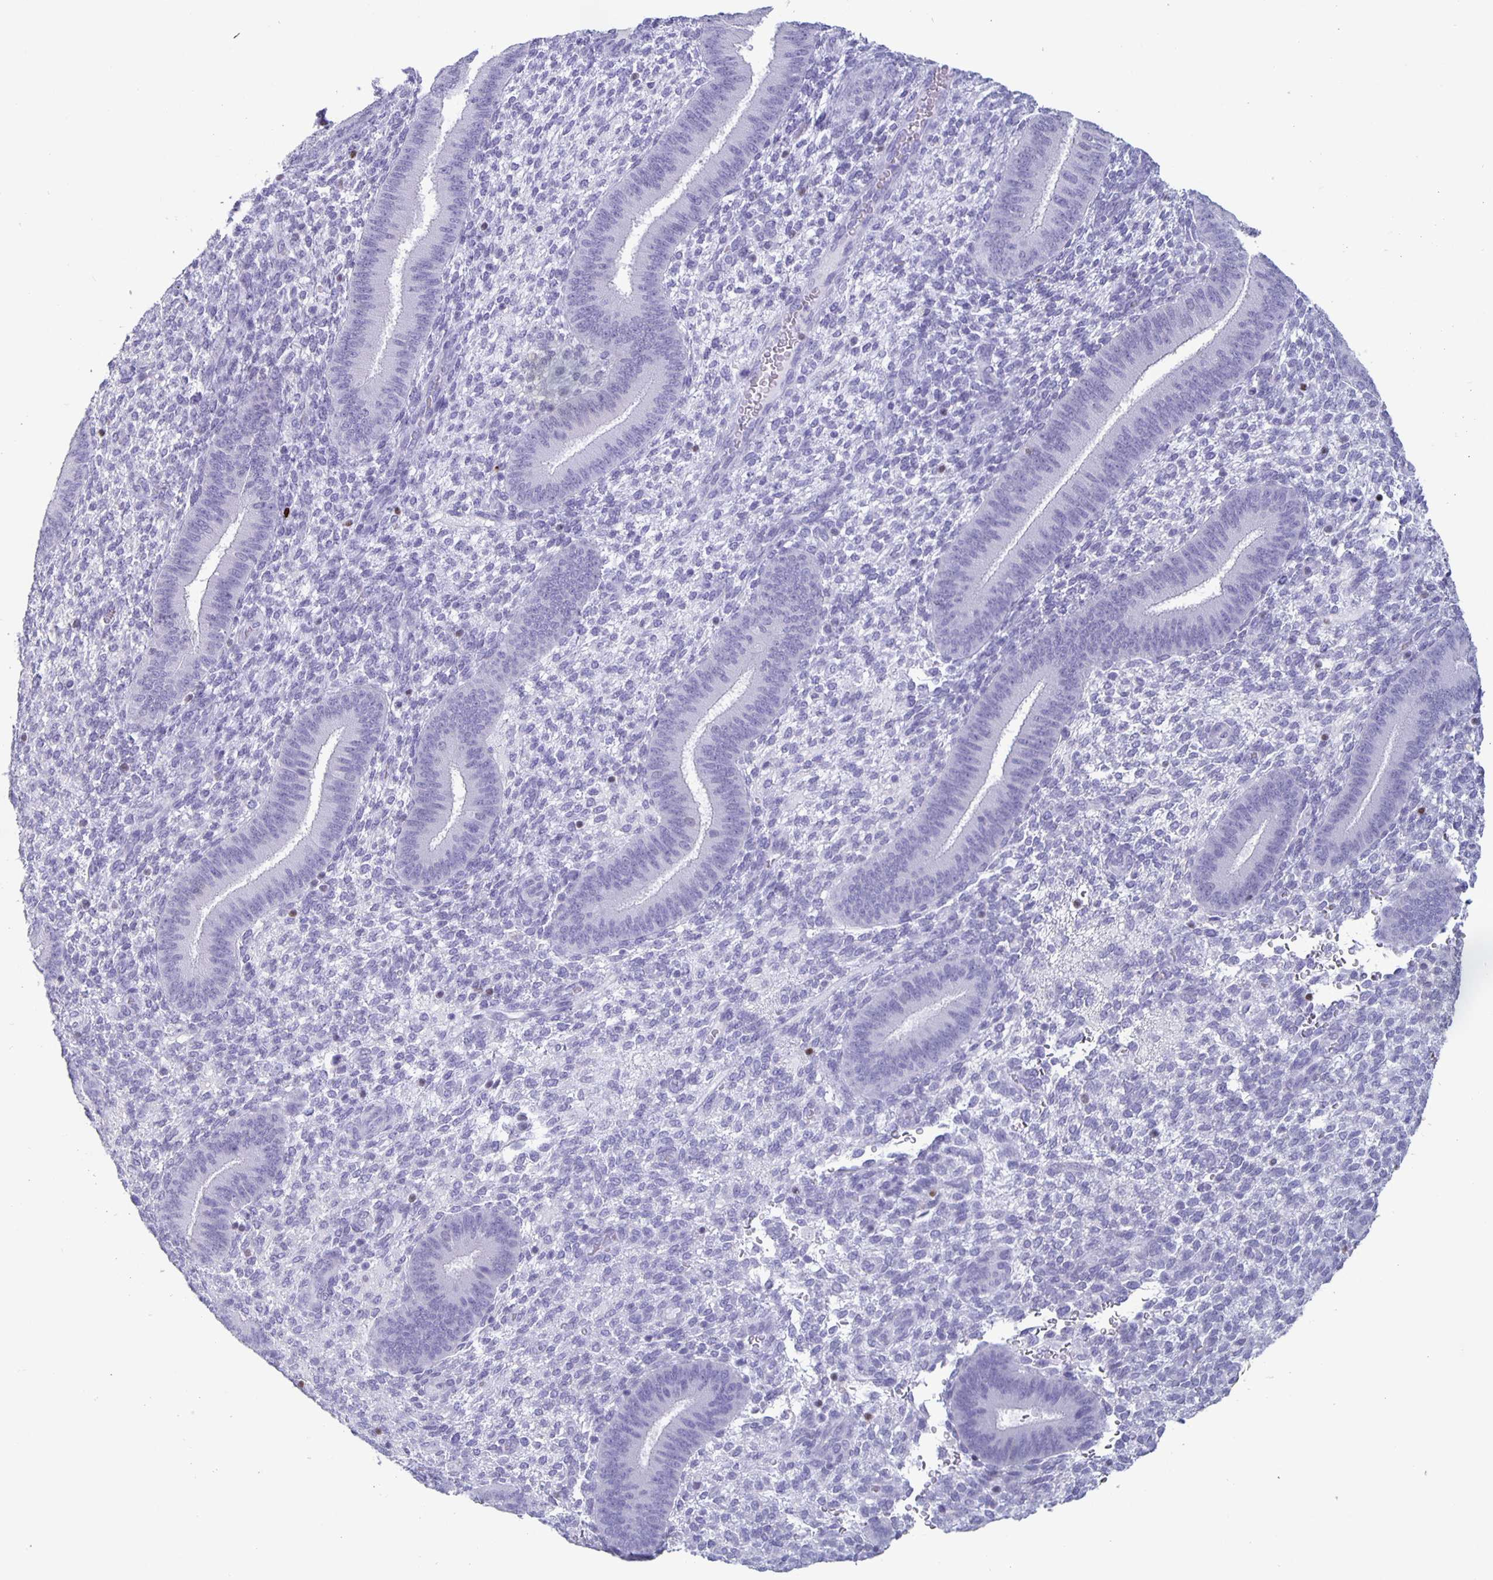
{"staining": {"intensity": "negative", "quantity": "none", "location": "none"}, "tissue": "endometrium", "cell_type": "Cells in endometrial stroma", "image_type": "normal", "snomed": [{"axis": "morphology", "description": "Normal tissue, NOS"}, {"axis": "topography", "description": "Endometrium"}], "caption": "Photomicrograph shows no significant protein expression in cells in endometrial stroma of benign endometrium.", "gene": "SATB2", "patient": {"sex": "female", "age": 39}}